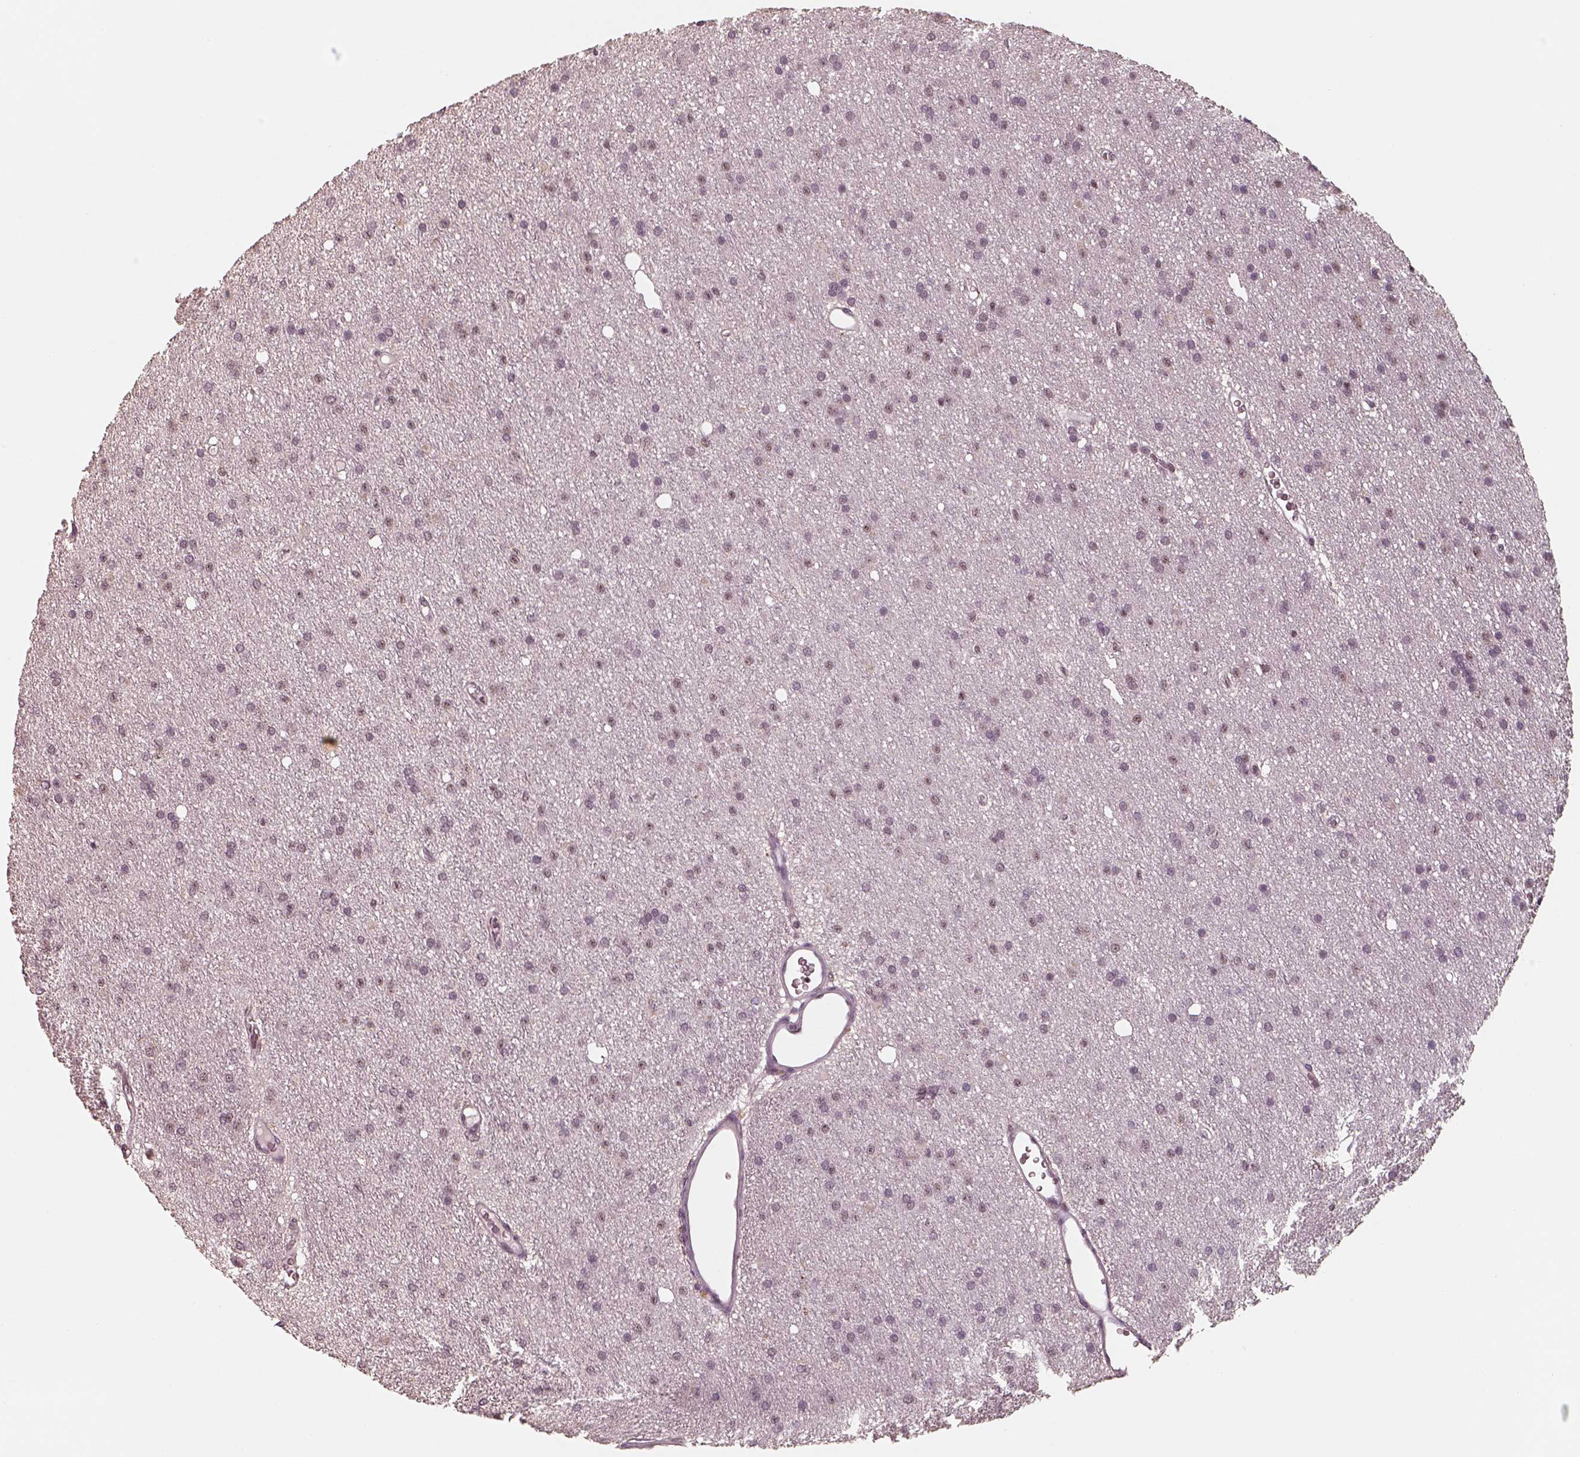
{"staining": {"intensity": "weak", "quantity": "25%-75%", "location": "nuclear"}, "tissue": "glioma", "cell_type": "Tumor cells", "image_type": "cancer", "snomed": [{"axis": "morphology", "description": "Glioma, malignant, Low grade"}, {"axis": "topography", "description": "Brain"}], "caption": "IHC image of malignant glioma (low-grade) stained for a protein (brown), which shows low levels of weak nuclear staining in approximately 25%-75% of tumor cells.", "gene": "ATXN7L3", "patient": {"sex": "male", "age": 27}}